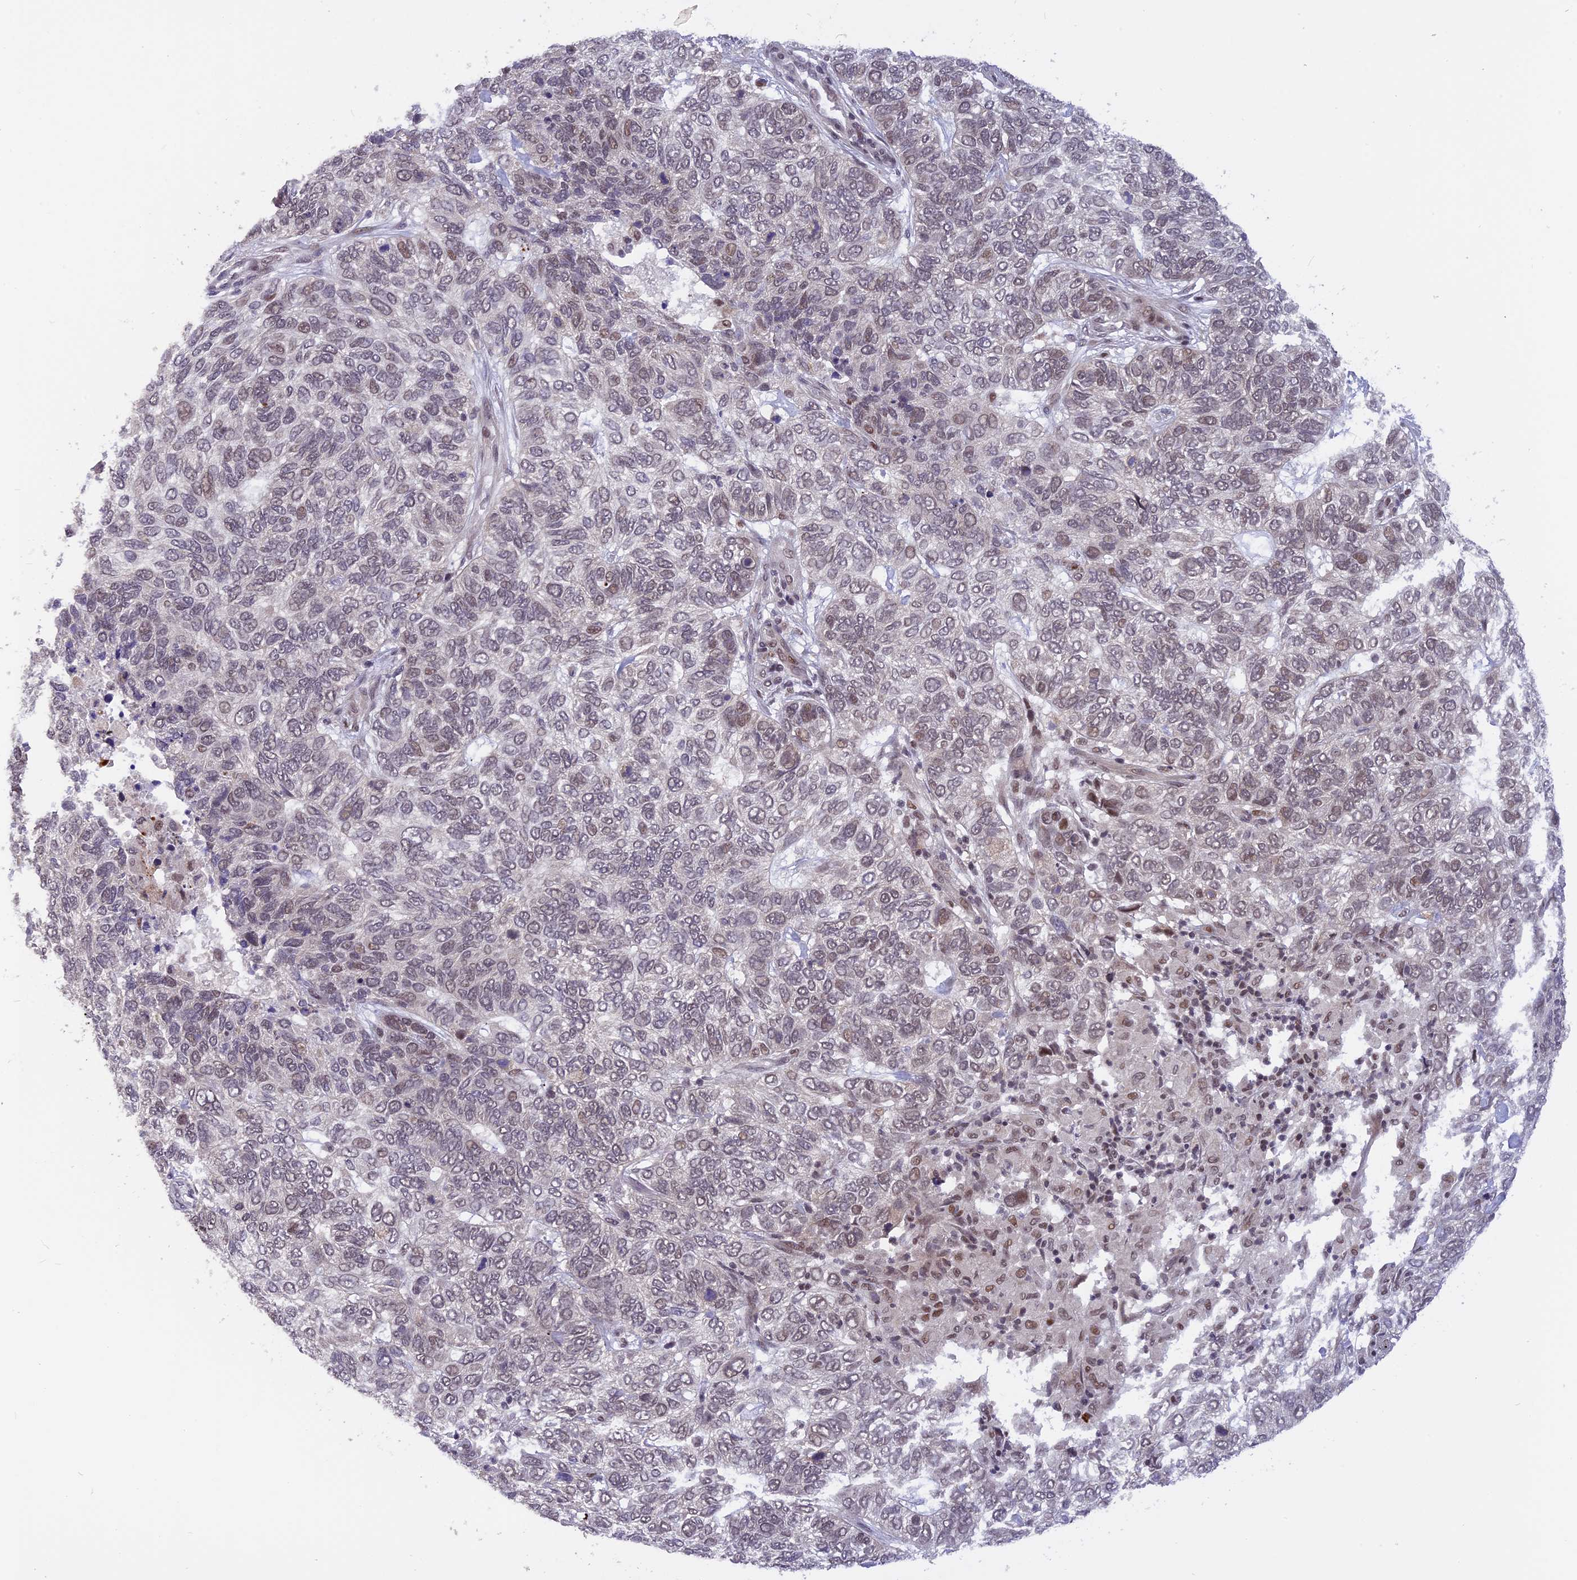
{"staining": {"intensity": "weak", "quantity": "<25%", "location": "nuclear"}, "tissue": "skin cancer", "cell_type": "Tumor cells", "image_type": "cancer", "snomed": [{"axis": "morphology", "description": "Basal cell carcinoma"}, {"axis": "topography", "description": "Skin"}], "caption": "IHC of human skin cancer exhibits no positivity in tumor cells.", "gene": "POLR2C", "patient": {"sex": "female", "age": 65}}